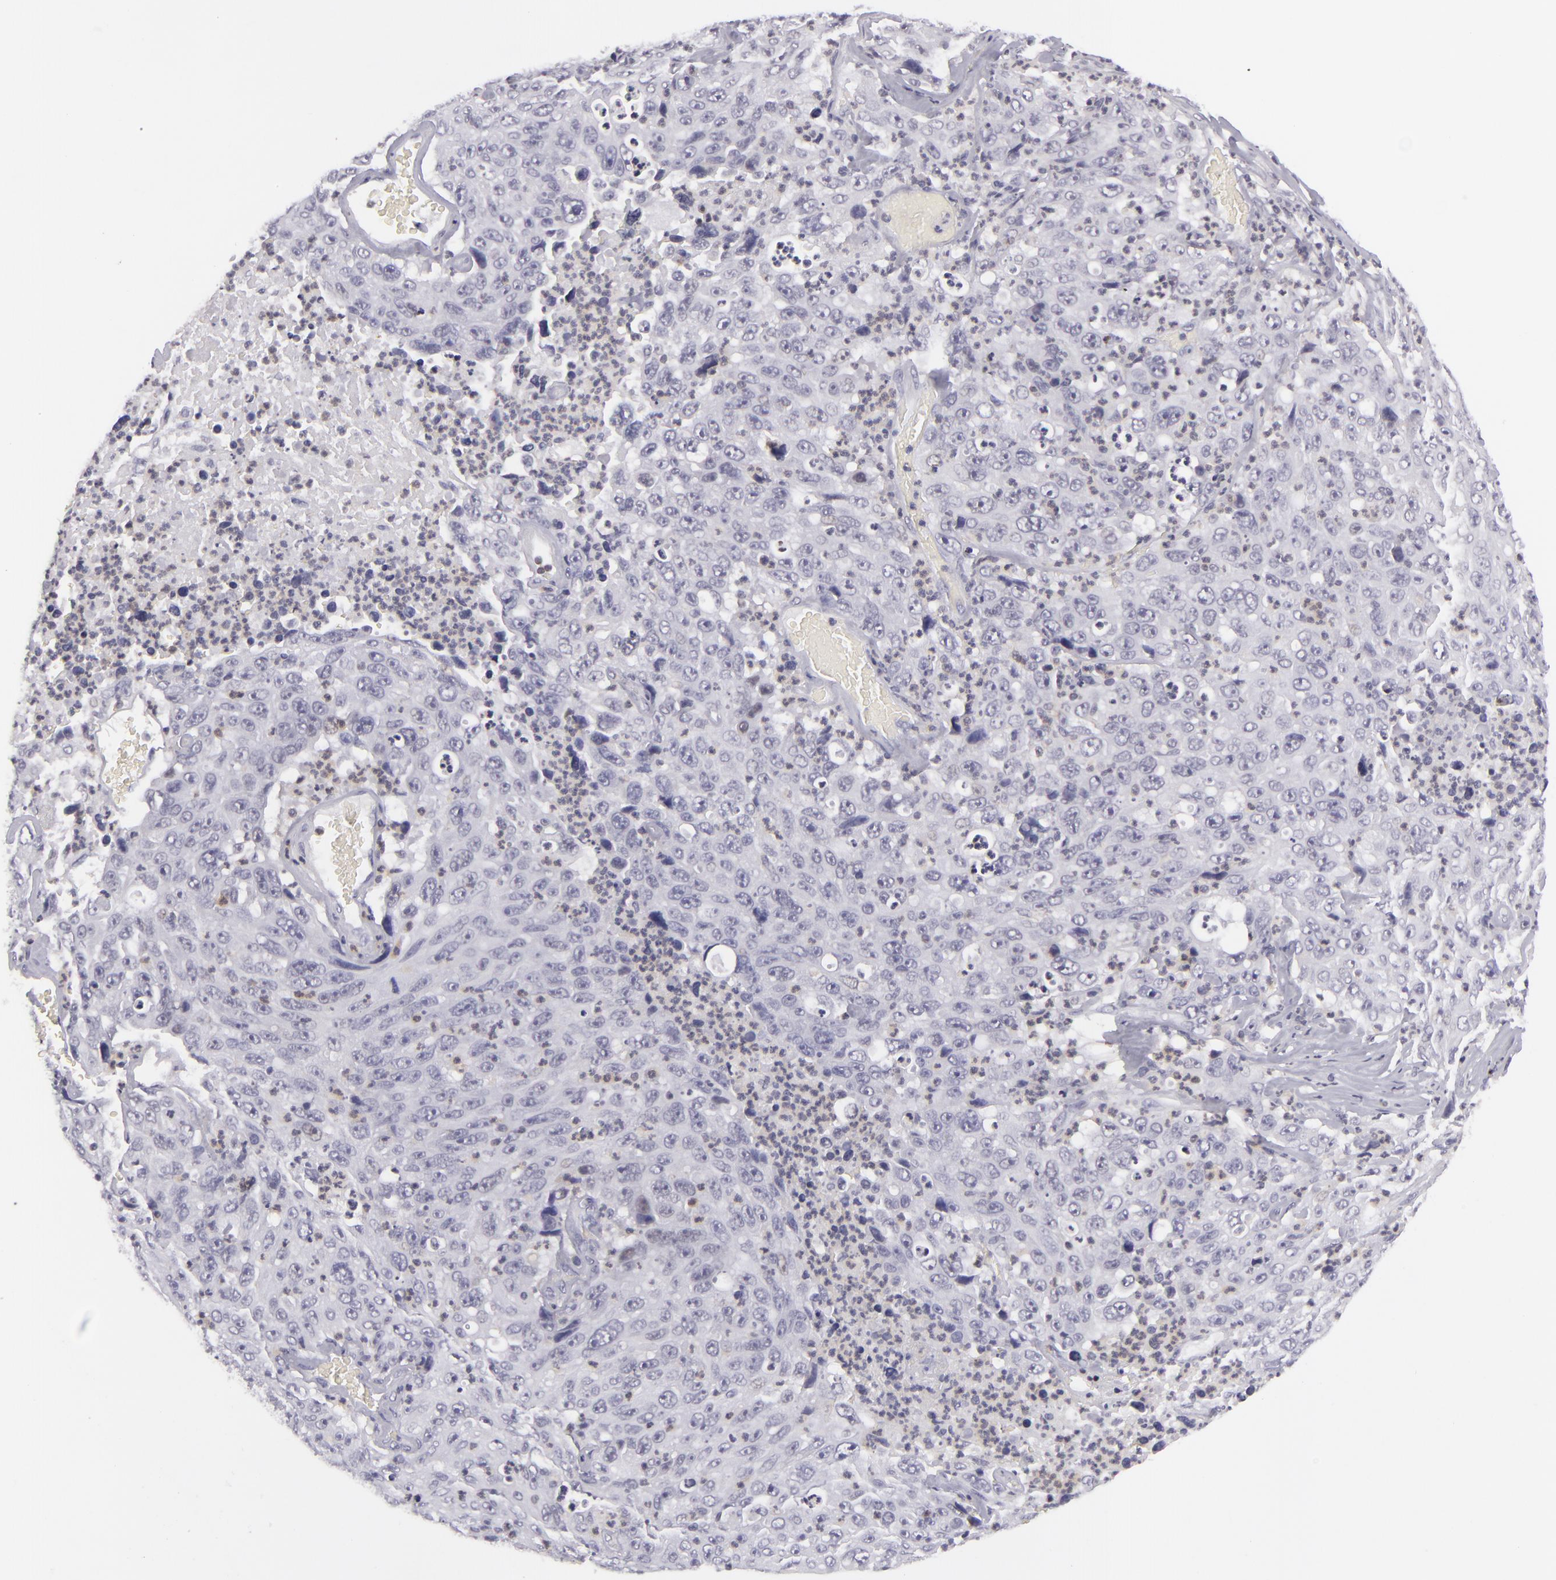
{"staining": {"intensity": "negative", "quantity": "none", "location": "none"}, "tissue": "lung cancer", "cell_type": "Tumor cells", "image_type": "cancer", "snomed": [{"axis": "morphology", "description": "Squamous cell carcinoma, NOS"}, {"axis": "topography", "description": "Lung"}], "caption": "The photomicrograph reveals no staining of tumor cells in lung cancer.", "gene": "KCNAB2", "patient": {"sex": "male", "age": 64}}